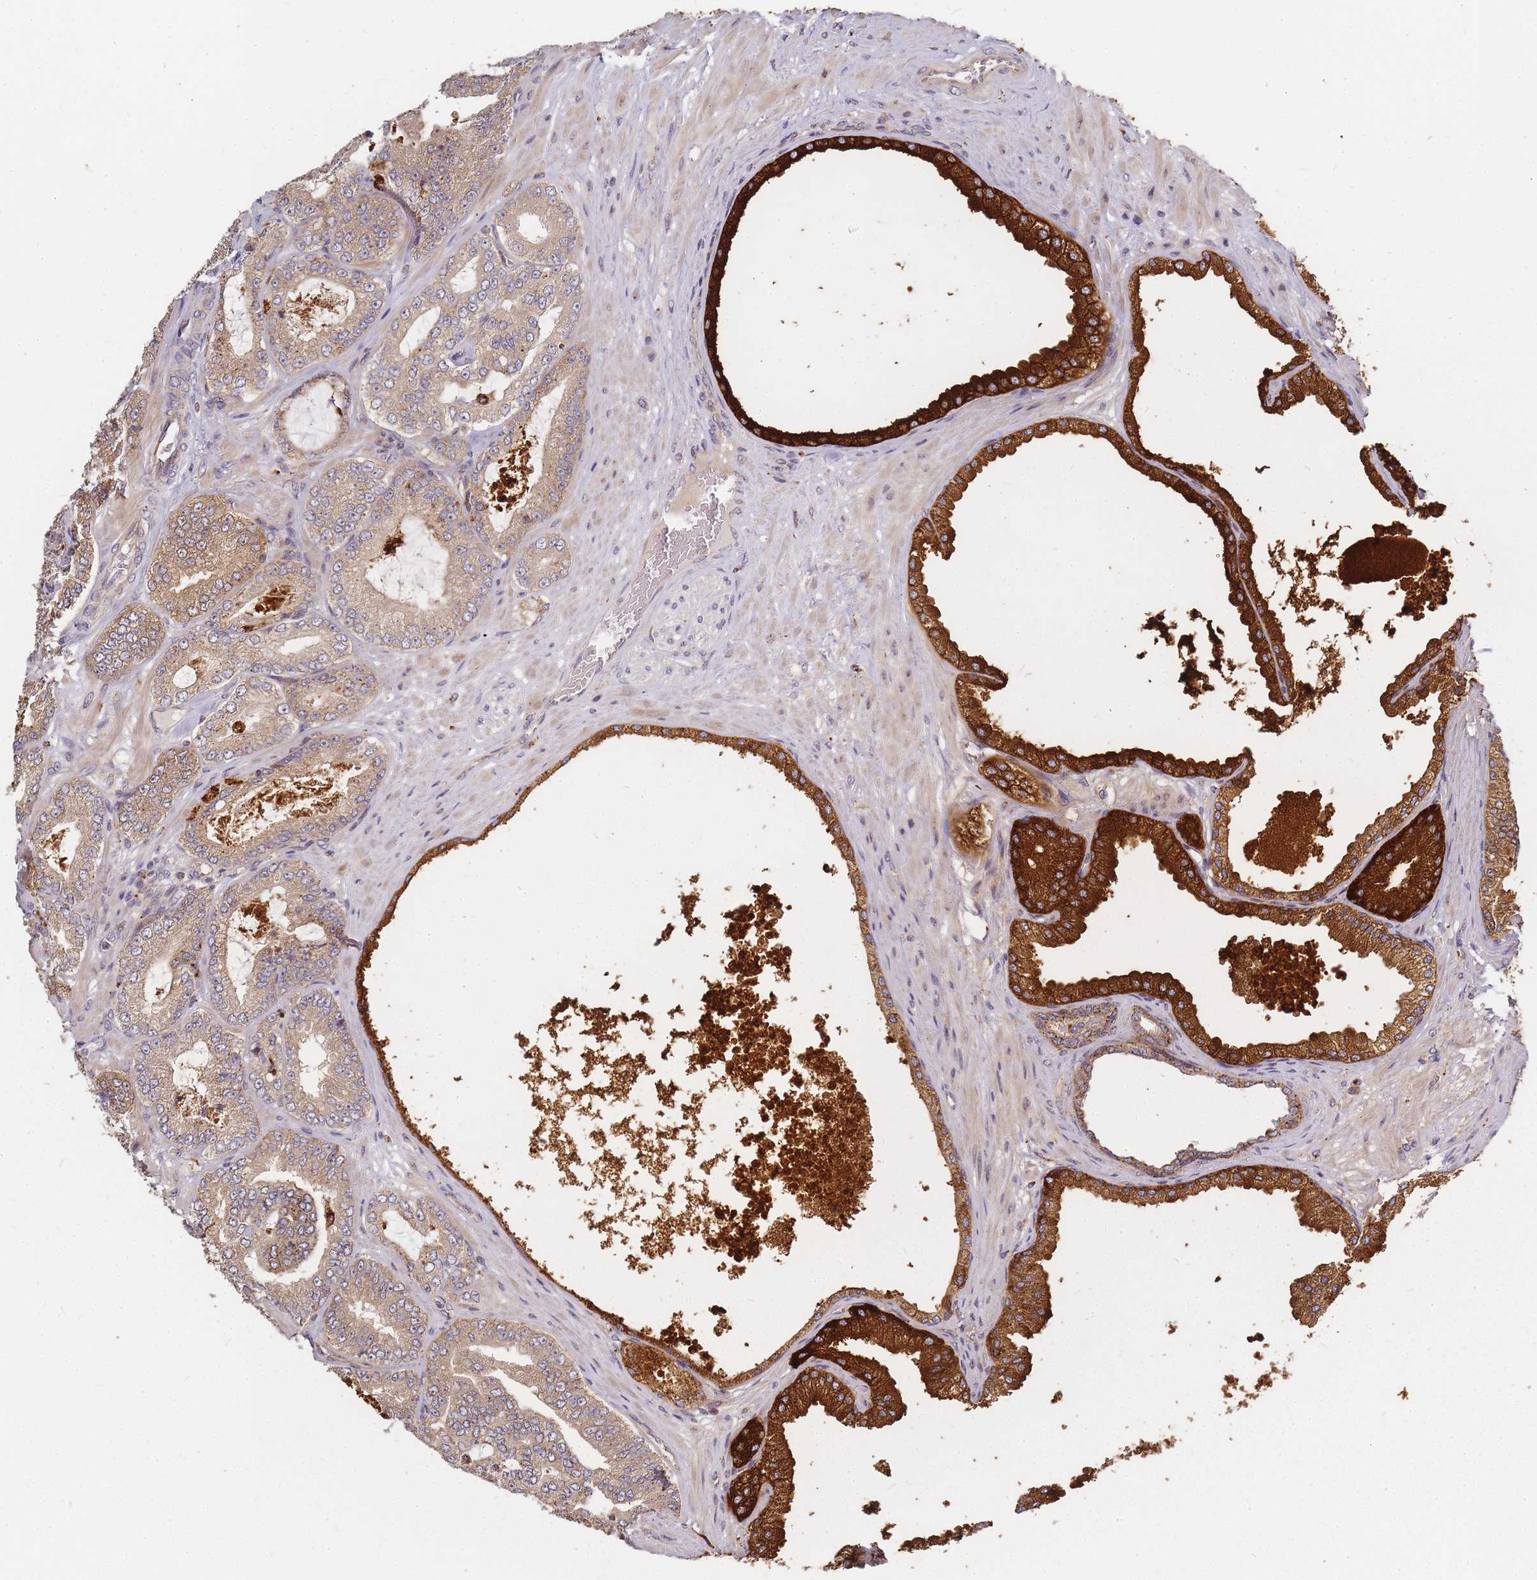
{"staining": {"intensity": "moderate", "quantity": ">75%", "location": "cytoplasmic/membranous"}, "tissue": "prostate cancer", "cell_type": "Tumor cells", "image_type": "cancer", "snomed": [{"axis": "morphology", "description": "Adenocarcinoma, Low grade"}, {"axis": "topography", "description": "Prostate"}], "caption": "Prostate cancer (low-grade adenocarcinoma) stained with immunohistochemistry (IHC) displays moderate cytoplasmic/membranous positivity in about >75% of tumor cells. The staining was performed using DAB (3,3'-diaminobenzidine), with brown indicating positive protein expression. Nuclei are stained blue with hematoxylin.", "gene": "ATG5", "patient": {"sex": "male", "age": 63}}